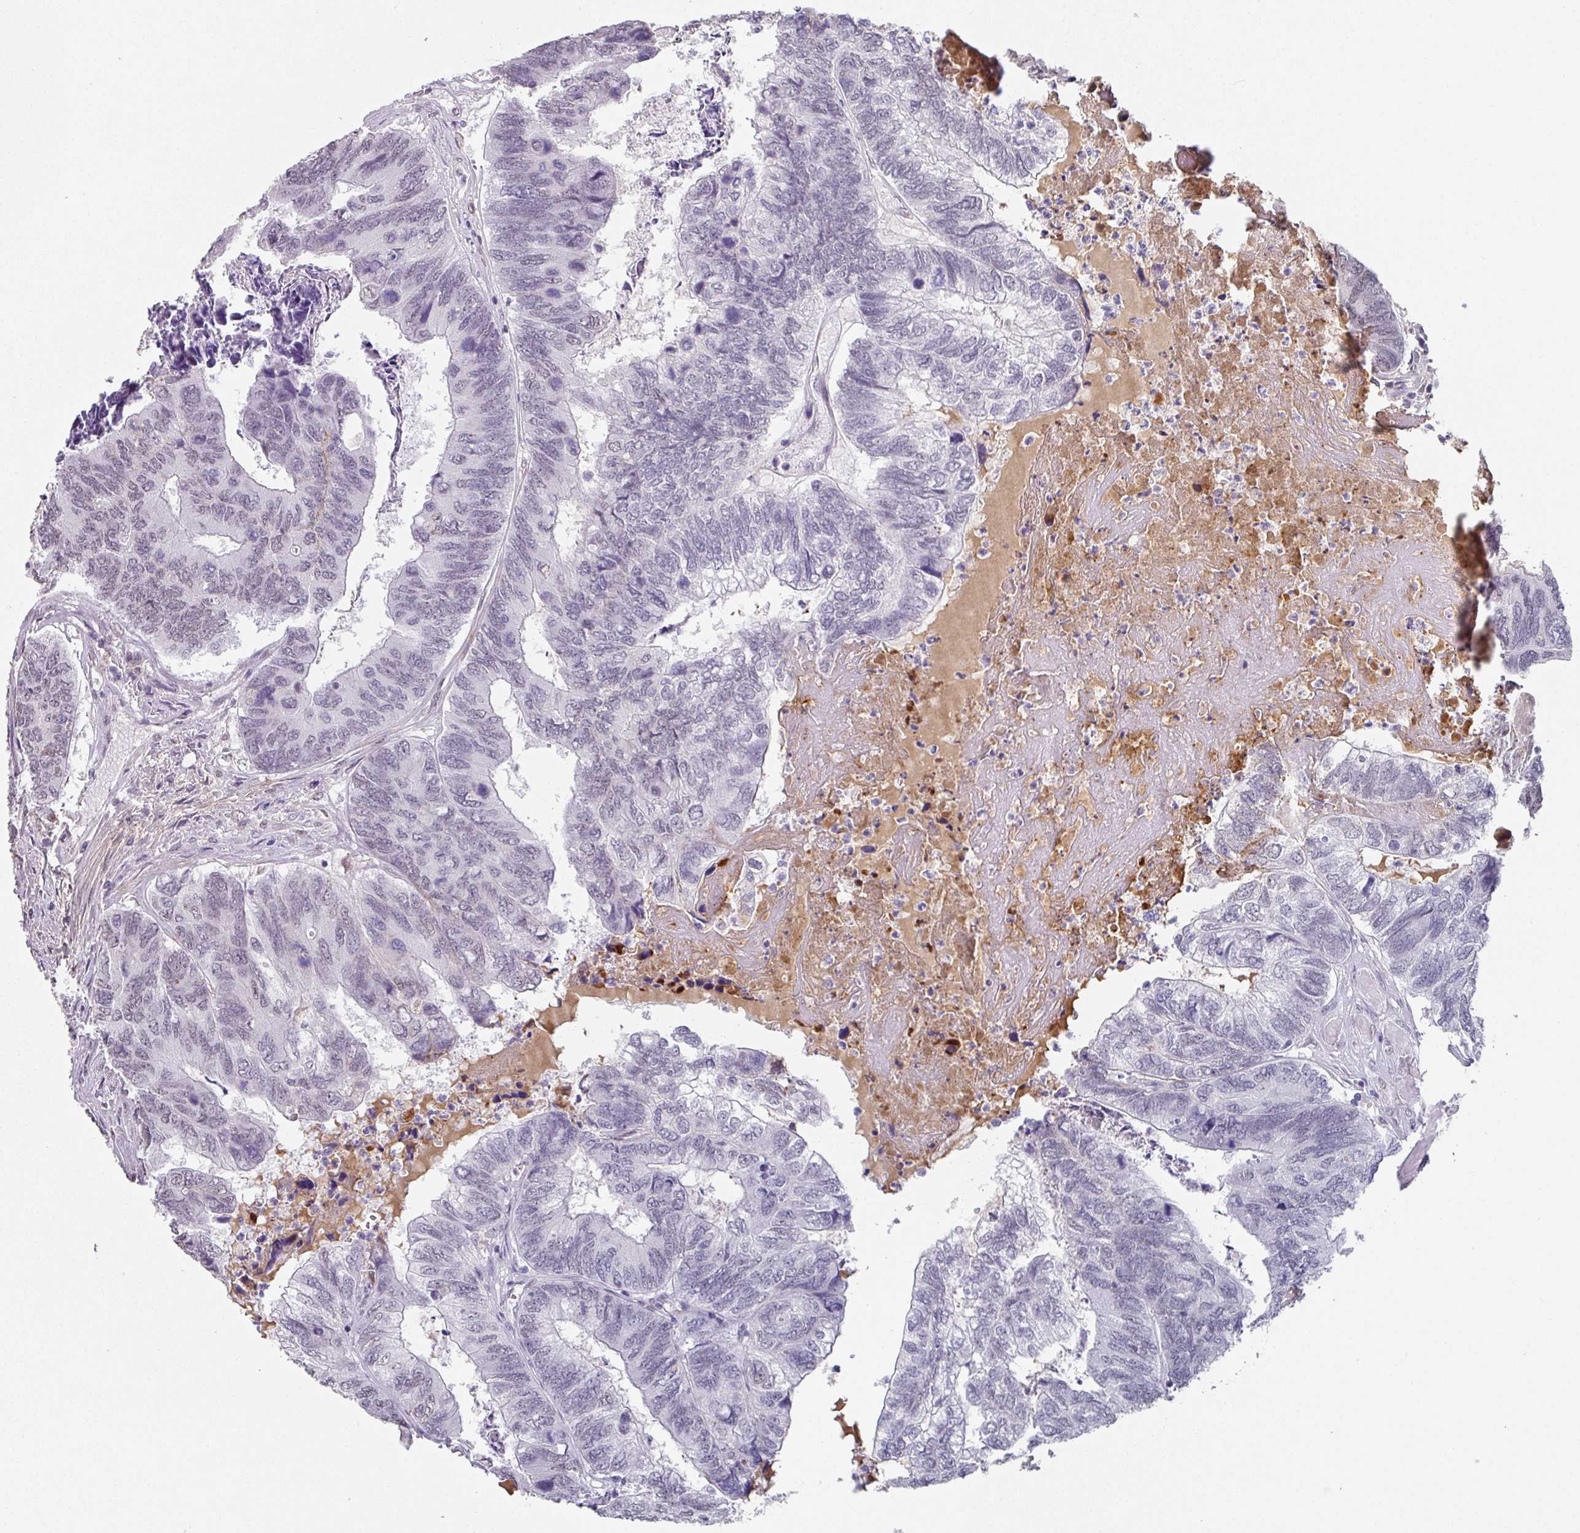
{"staining": {"intensity": "weak", "quantity": "<25%", "location": "nuclear"}, "tissue": "colorectal cancer", "cell_type": "Tumor cells", "image_type": "cancer", "snomed": [{"axis": "morphology", "description": "Adenocarcinoma, NOS"}, {"axis": "topography", "description": "Colon"}], "caption": "High magnification brightfield microscopy of colorectal cancer stained with DAB (3,3'-diaminobenzidine) (brown) and counterstained with hematoxylin (blue): tumor cells show no significant positivity. Brightfield microscopy of IHC stained with DAB (brown) and hematoxylin (blue), captured at high magnification.", "gene": "C1QB", "patient": {"sex": "female", "age": 67}}